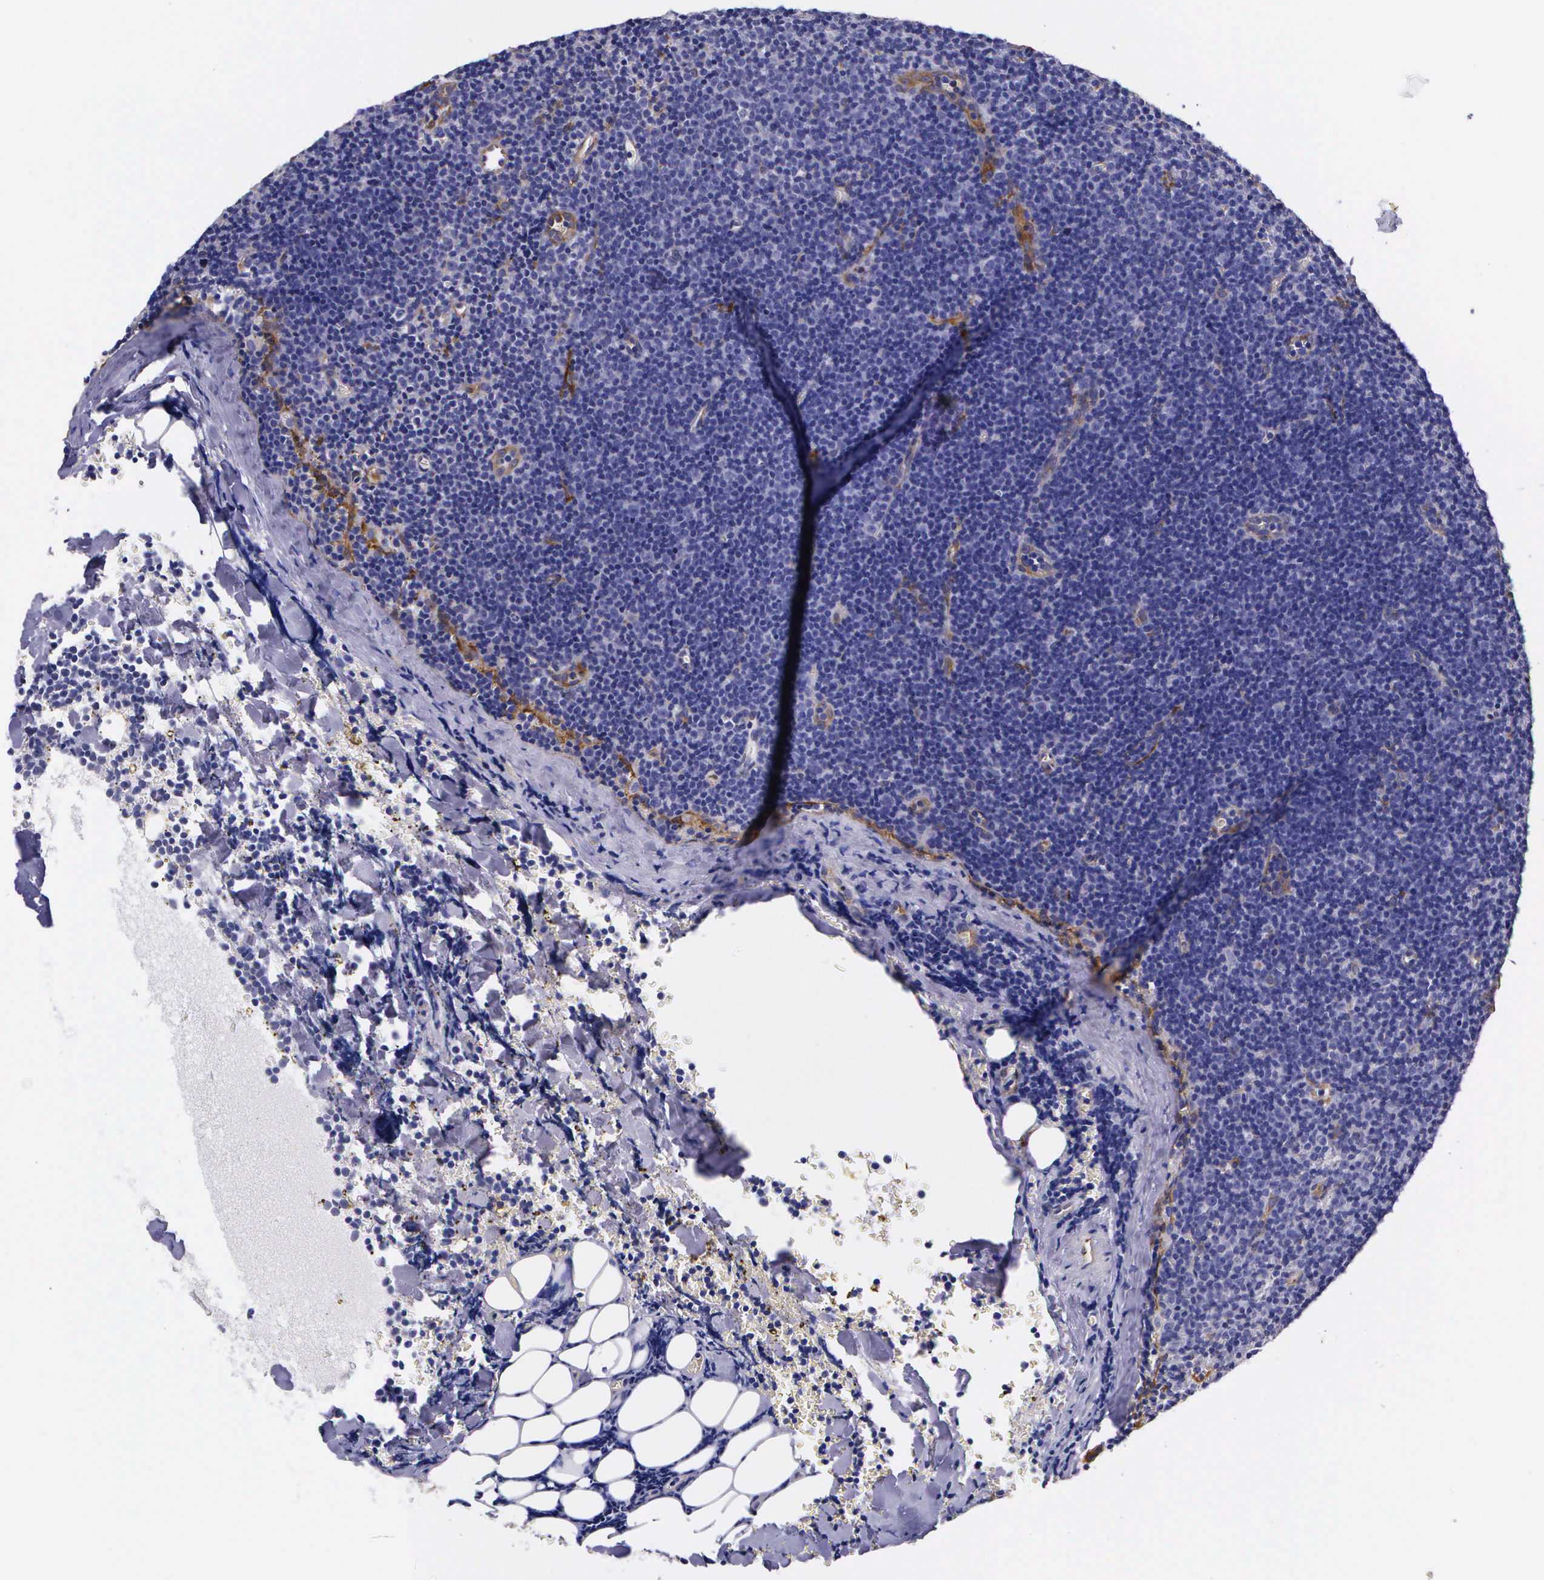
{"staining": {"intensity": "negative", "quantity": "none", "location": "none"}, "tissue": "lymphoma", "cell_type": "Tumor cells", "image_type": "cancer", "snomed": [{"axis": "morphology", "description": "Malignant lymphoma, non-Hodgkin's type, Low grade"}, {"axis": "topography", "description": "Lymph node"}], "caption": "Tumor cells show no significant expression in lymphoma. (DAB IHC with hematoxylin counter stain).", "gene": "BCAR1", "patient": {"sex": "male", "age": 57}}